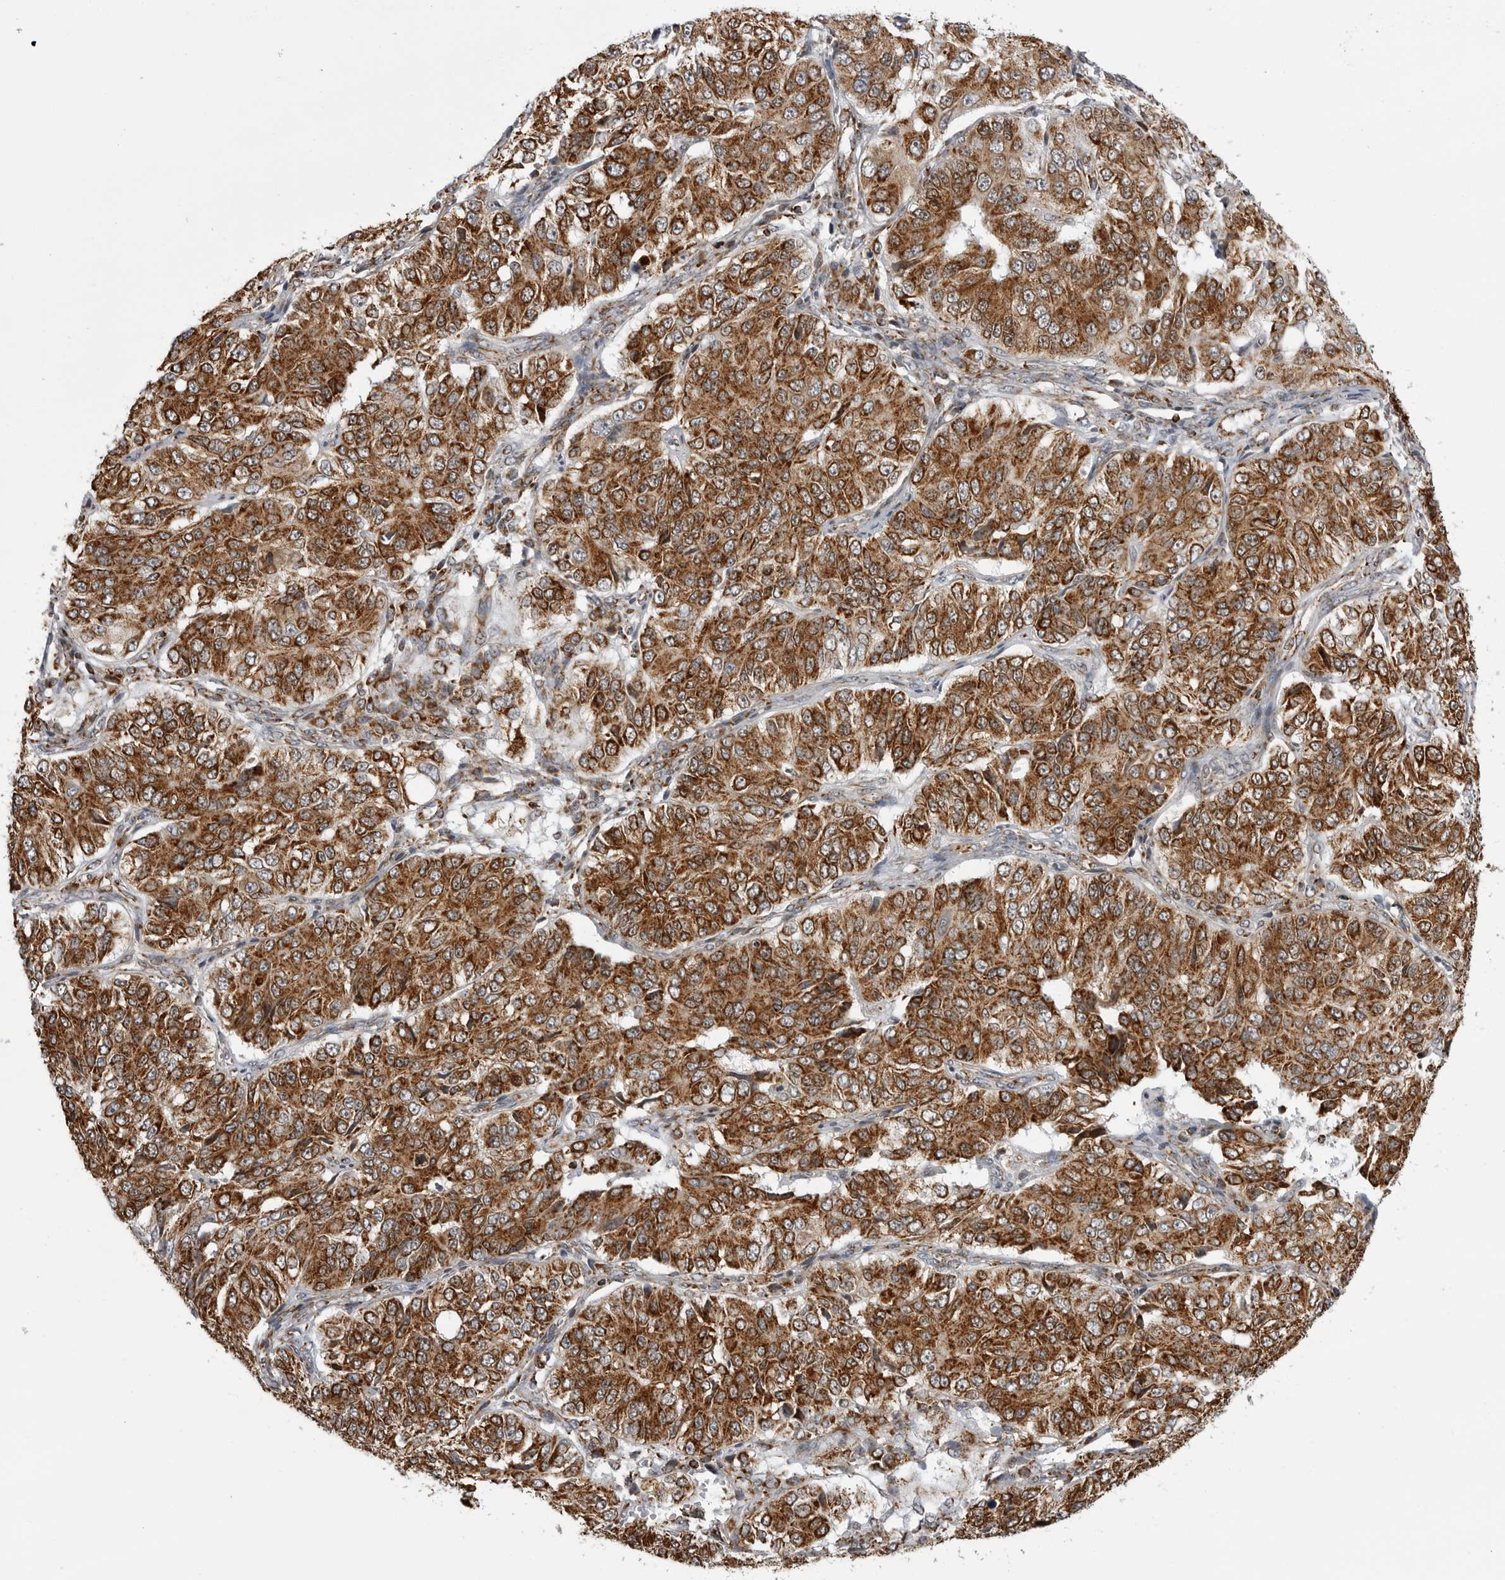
{"staining": {"intensity": "strong", "quantity": ">75%", "location": "cytoplasmic/membranous"}, "tissue": "ovarian cancer", "cell_type": "Tumor cells", "image_type": "cancer", "snomed": [{"axis": "morphology", "description": "Carcinoma, endometroid"}, {"axis": "topography", "description": "Ovary"}], "caption": "Tumor cells demonstrate high levels of strong cytoplasmic/membranous positivity in approximately >75% of cells in endometroid carcinoma (ovarian).", "gene": "COX5A", "patient": {"sex": "female", "age": 51}}